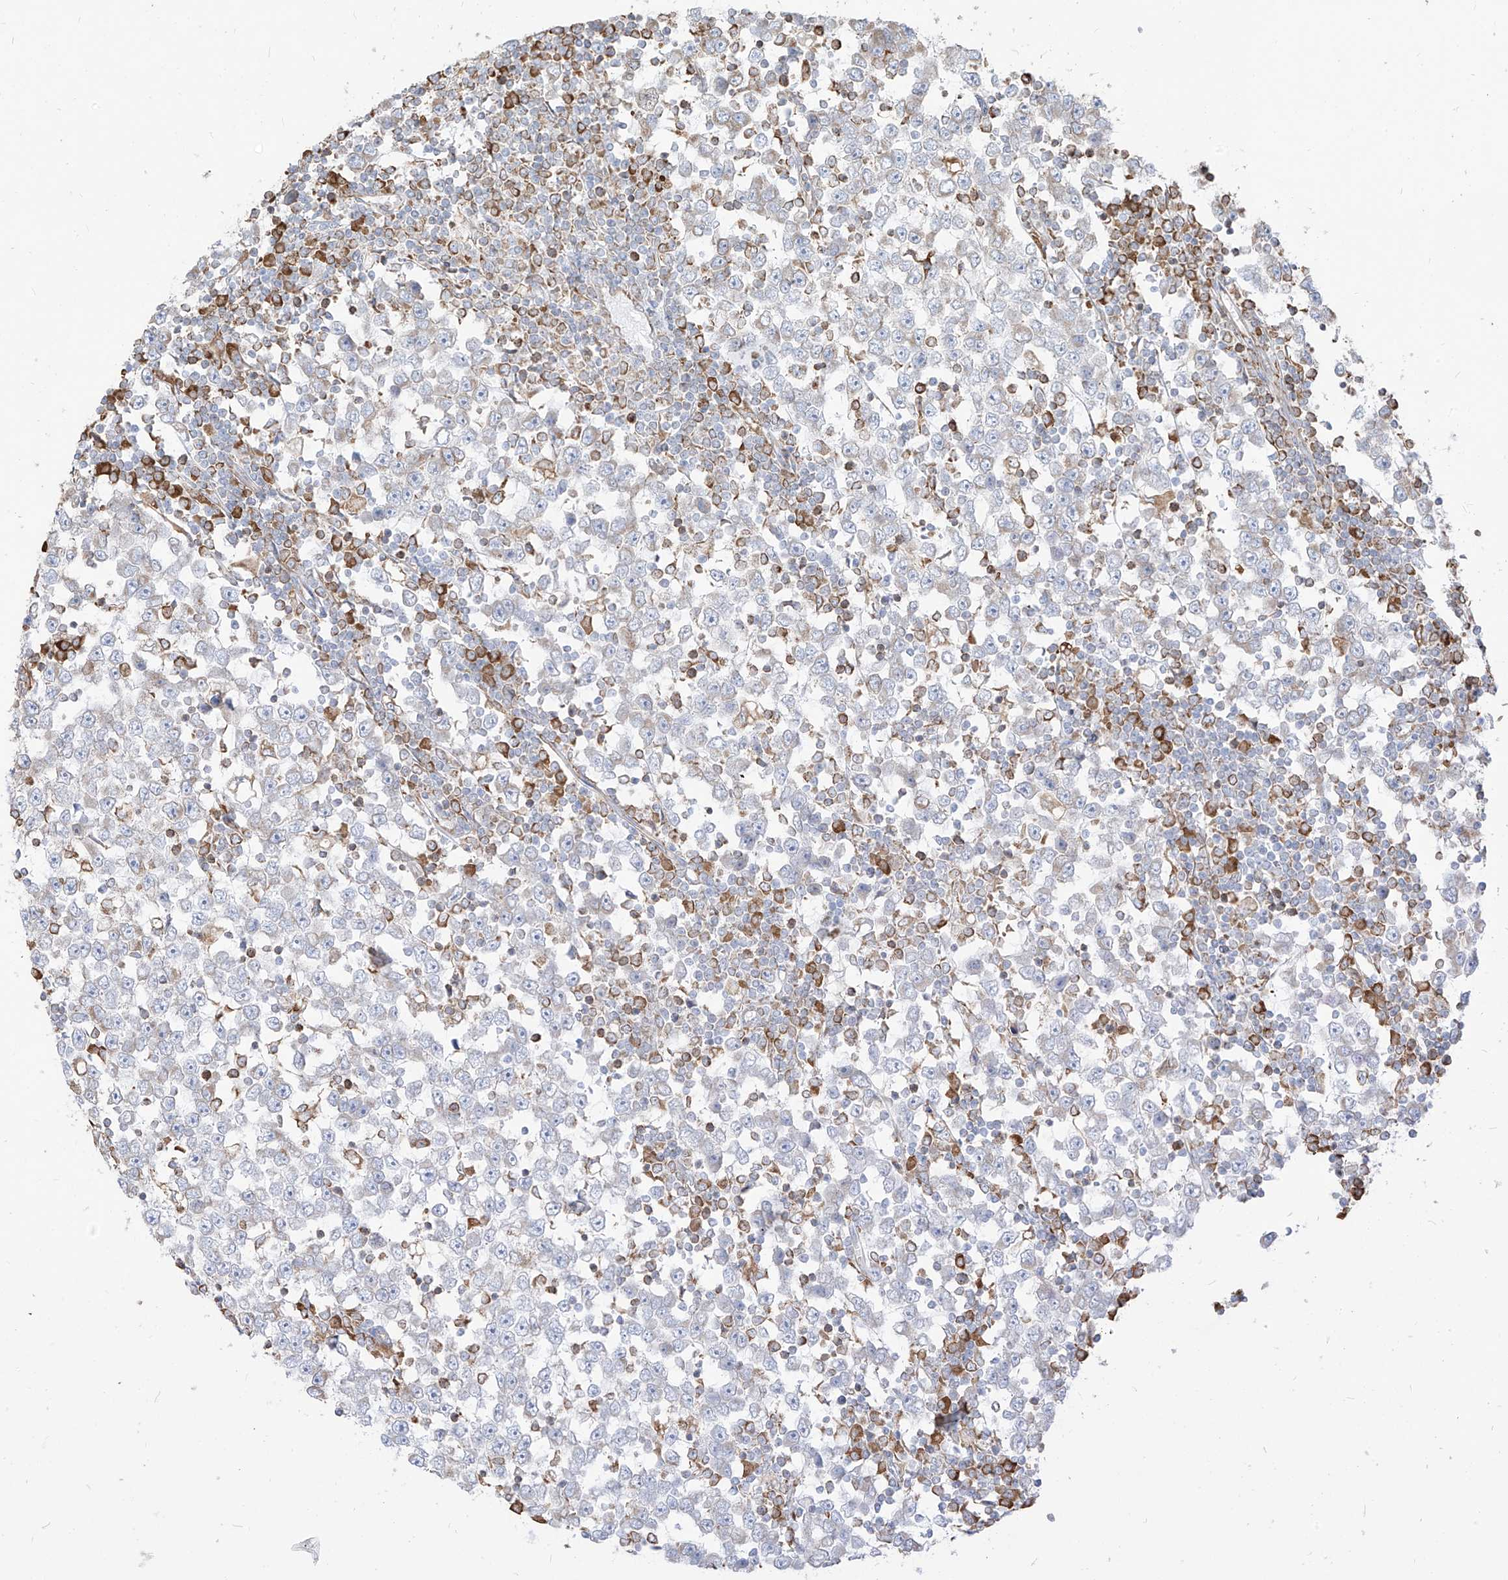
{"staining": {"intensity": "negative", "quantity": "none", "location": "none"}, "tissue": "testis cancer", "cell_type": "Tumor cells", "image_type": "cancer", "snomed": [{"axis": "morphology", "description": "Seminoma, NOS"}, {"axis": "topography", "description": "Testis"}], "caption": "A high-resolution image shows immunohistochemistry staining of testis seminoma, which reveals no significant expression in tumor cells.", "gene": "PDIA6", "patient": {"sex": "male", "age": 65}}